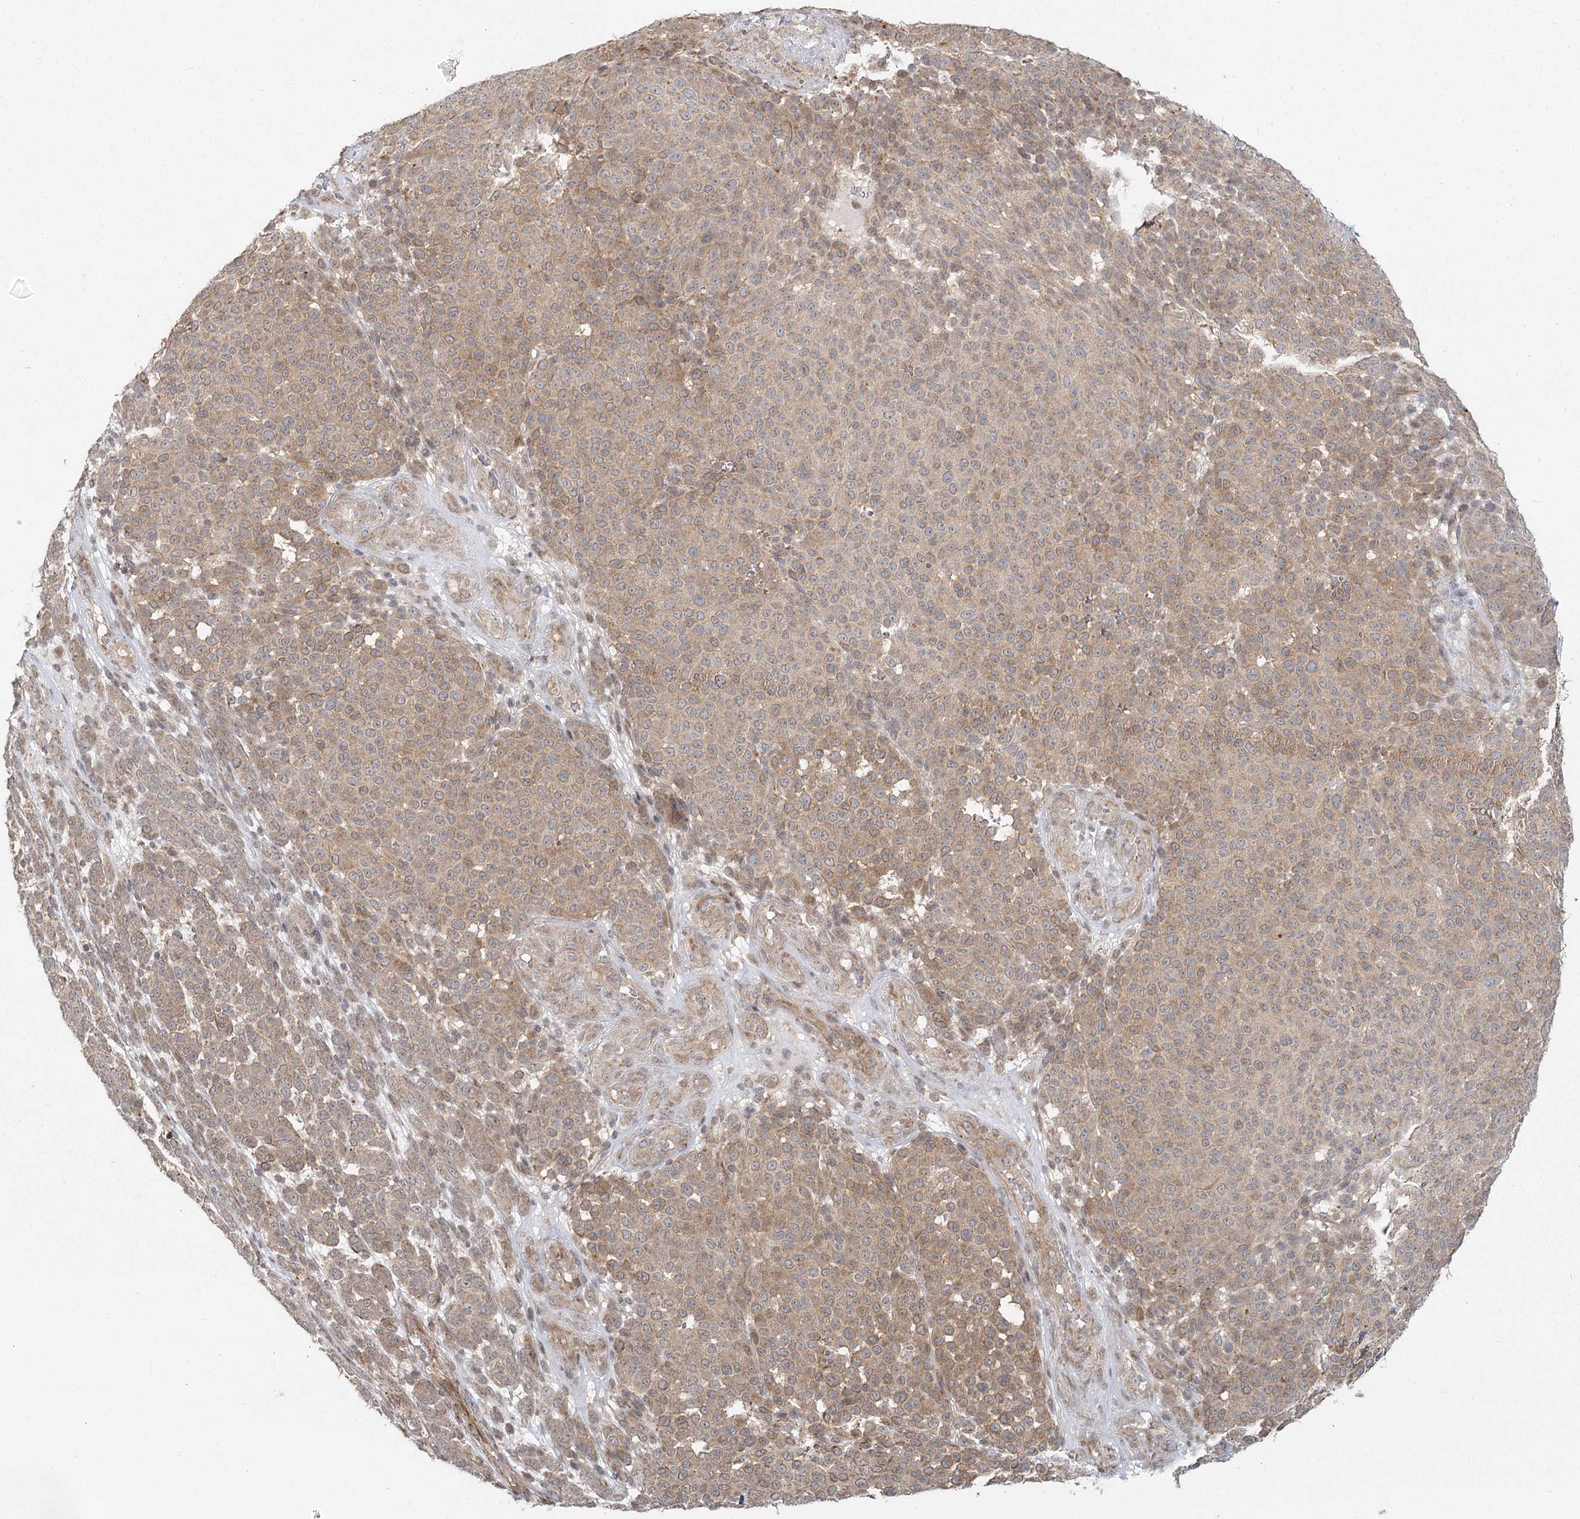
{"staining": {"intensity": "moderate", "quantity": "25%-75%", "location": "cytoplasmic/membranous"}, "tissue": "melanoma", "cell_type": "Tumor cells", "image_type": "cancer", "snomed": [{"axis": "morphology", "description": "Malignant melanoma, NOS"}, {"axis": "topography", "description": "Skin"}], "caption": "This is a micrograph of IHC staining of melanoma, which shows moderate positivity in the cytoplasmic/membranous of tumor cells.", "gene": "AP2M1", "patient": {"sex": "male", "age": 49}}